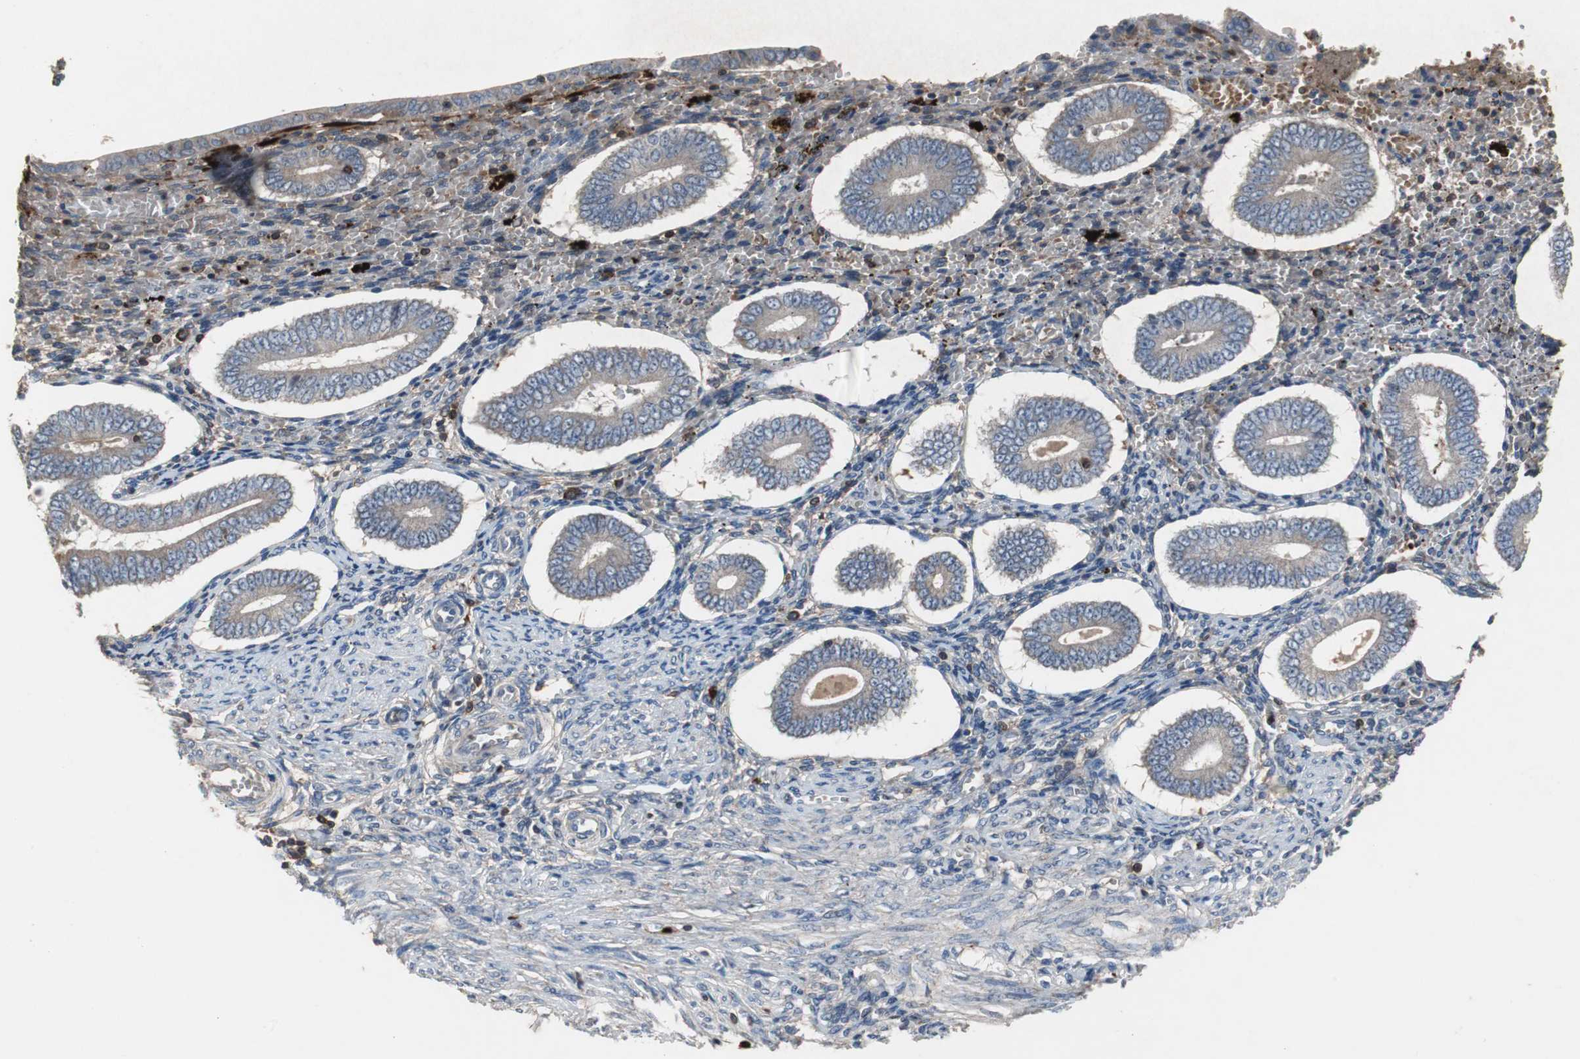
{"staining": {"intensity": "weak", "quantity": "<25%", "location": "cytoplasmic/membranous"}, "tissue": "endometrium", "cell_type": "Cells in endometrial stroma", "image_type": "normal", "snomed": [{"axis": "morphology", "description": "Normal tissue, NOS"}, {"axis": "topography", "description": "Endometrium"}], "caption": "Immunohistochemical staining of benign human endometrium shows no significant positivity in cells in endometrial stroma. (Immunohistochemistry (ihc), brightfield microscopy, high magnification).", "gene": "CALB2", "patient": {"sex": "female", "age": 42}}